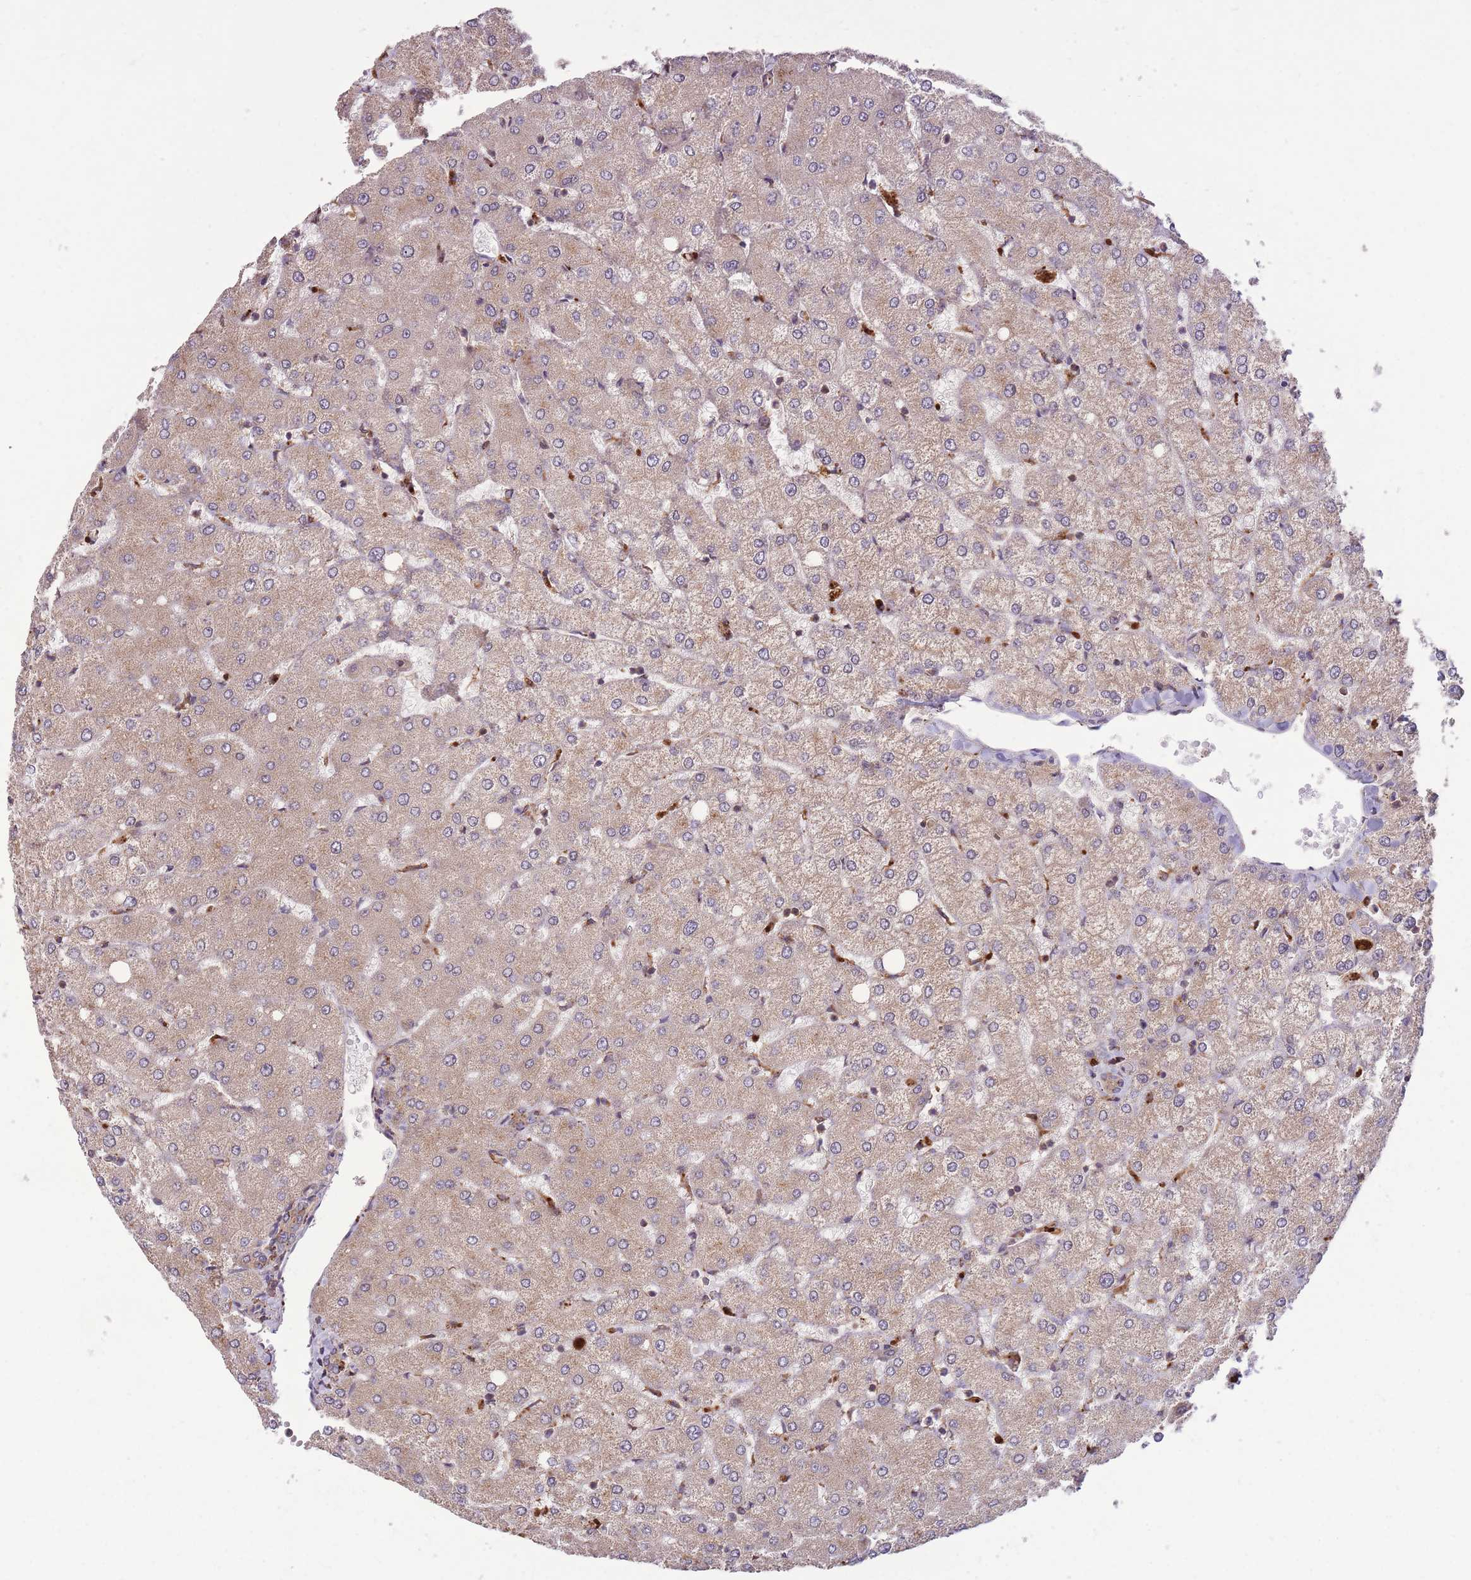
{"staining": {"intensity": "weak", "quantity": "25%-75%", "location": "cytoplasmic/membranous"}, "tissue": "liver", "cell_type": "Cholangiocytes", "image_type": "normal", "snomed": [{"axis": "morphology", "description": "Normal tissue, NOS"}, {"axis": "topography", "description": "Liver"}], "caption": "A low amount of weak cytoplasmic/membranous staining is appreciated in about 25%-75% of cholangiocytes in unremarkable liver. The staining is performed using DAB brown chromogen to label protein expression. The nuclei are counter-stained blue using hematoxylin.", "gene": "POLR3F", "patient": {"sex": "female", "age": 54}}